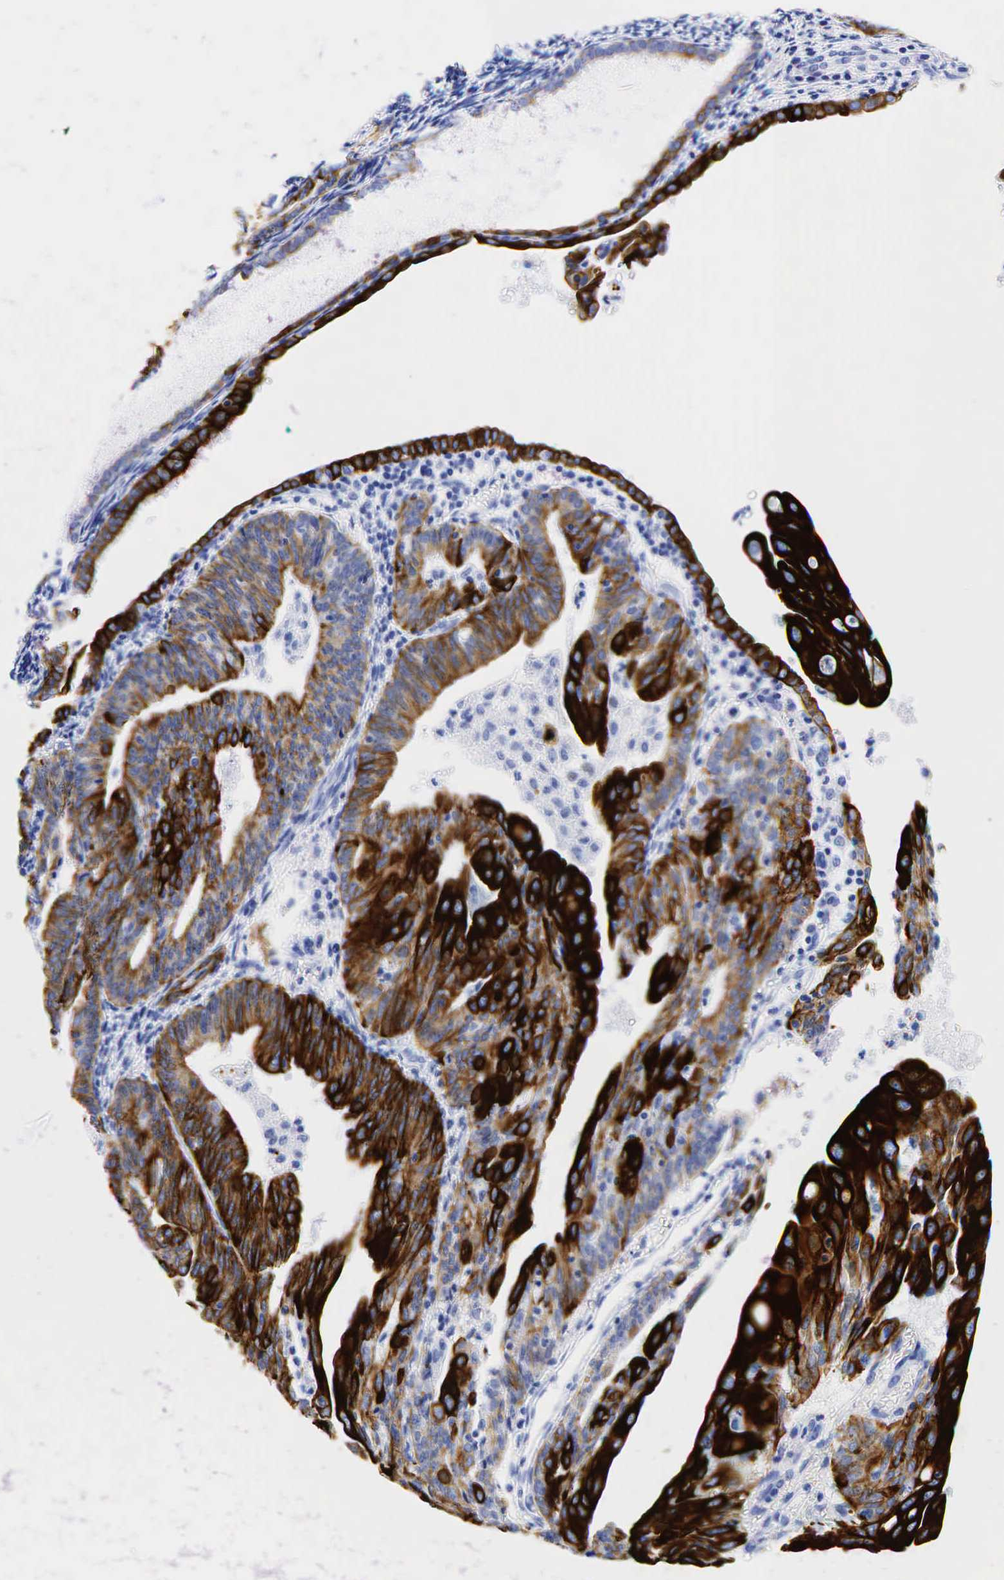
{"staining": {"intensity": "strong", "quantity": "25%-75%", "location": "cytoplasmic/membranous"}, "tissue": "endometrial cancer", "cell_type": "Tumor cells", "image_type": "cancer", "snomed": [{"axis": "morphology", "description": "Adenocarcinoma, NOS"}, {"axis": "topography", "description": "Endometrium"}], "caption": "Immunohistochemistry (IHC) micrograph of human adenocarcinoma (endometrial) stained for a protein (brown), which displays high levels of strong cytoplasmic/membranous staining in approximately 25%-75% of tumor cells.", "gene": "KRT19", "patient": {"sex": "female", "age": 56}}